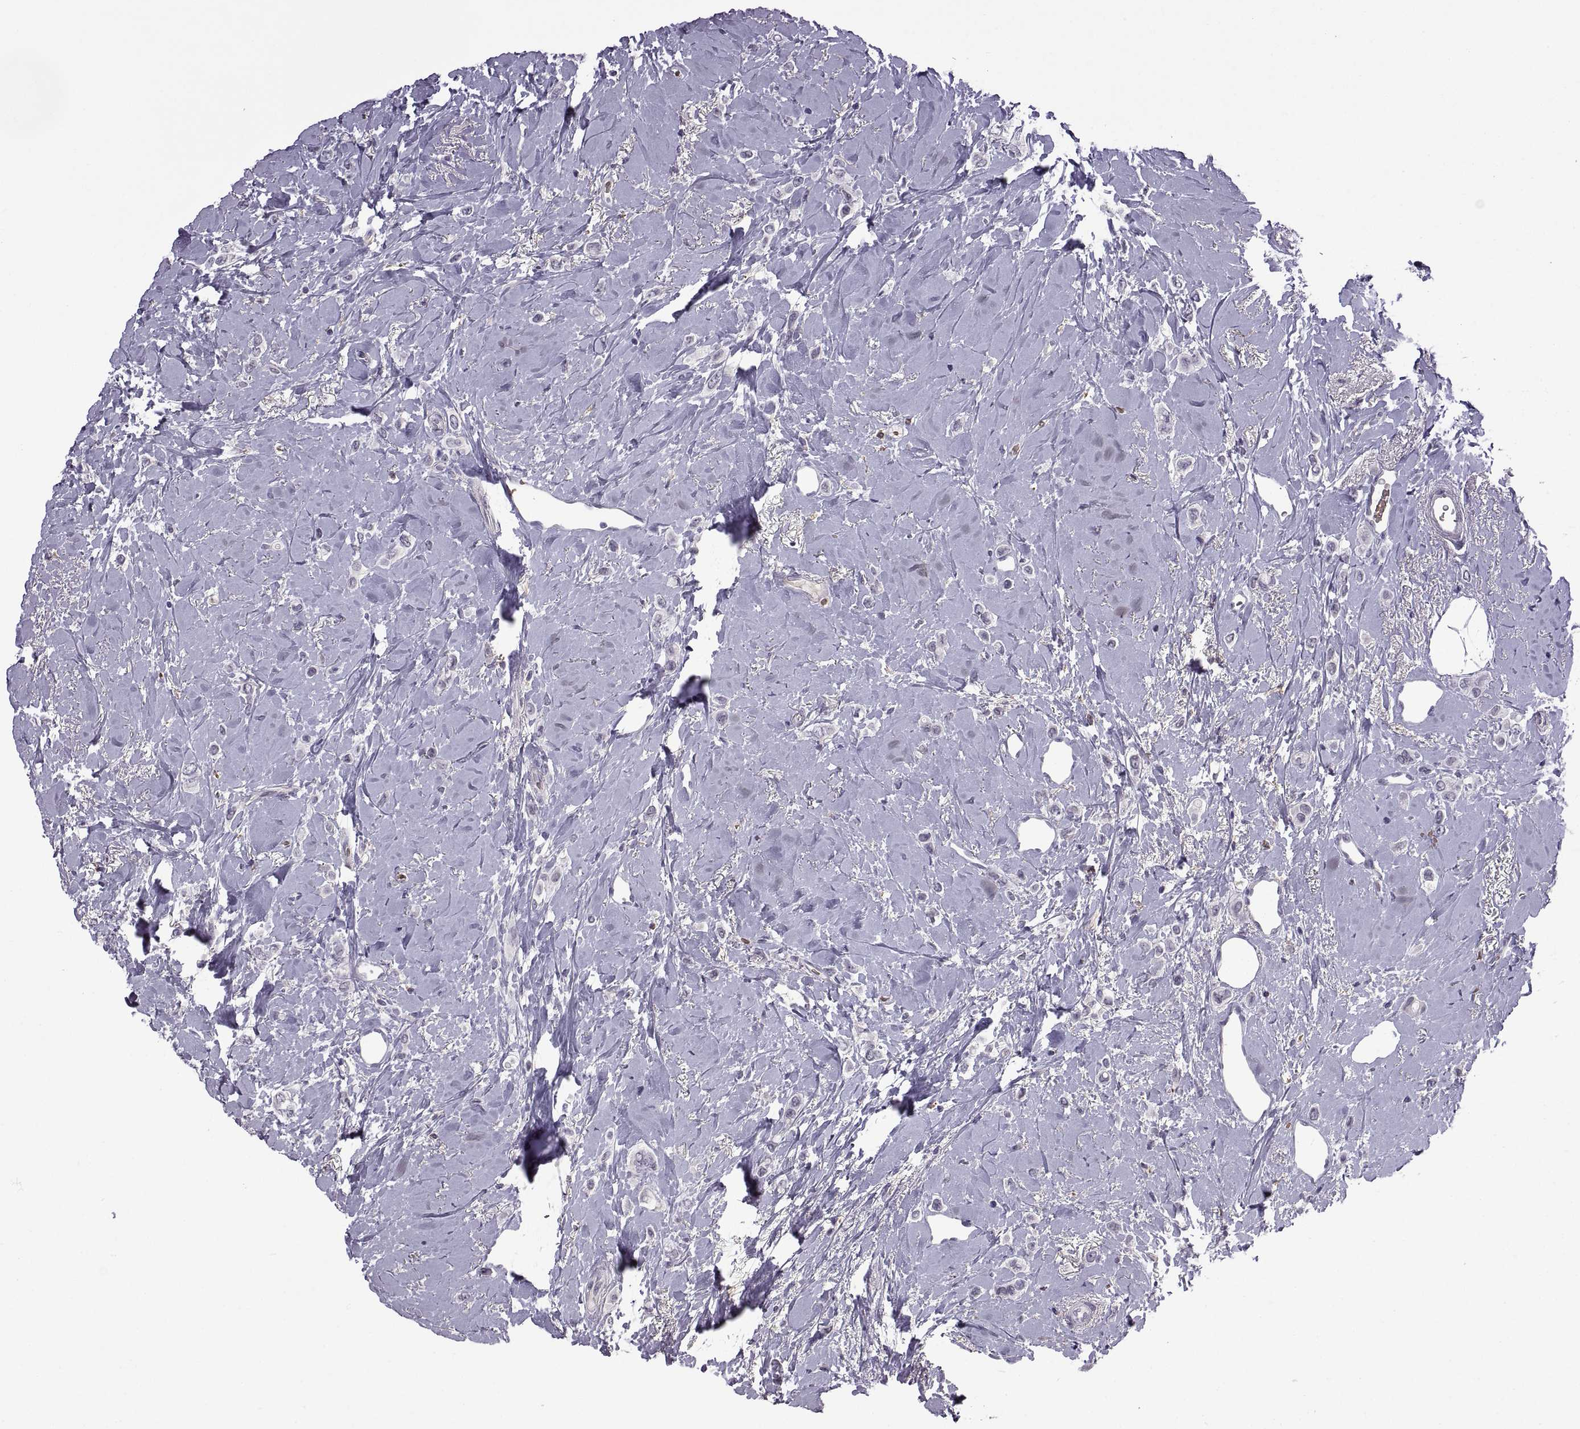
{"staining": {"intensity": "negative", "quantity": "none", "location": "none"}, "tissue": "breast cancer", "cell_type": "Tumor cells", "image_type": "cancer", "snomed": [{"axis": "morphology", "description": "Lobular carcinoma"}, {"axis": "topography", "description": "Breast"}], "caption": "Tumor cells are negative for protein expression in human breast cancer (lobular carcinoma).", "gene": "MEIOC", "patient": {"sex": "female", "age": 66}}